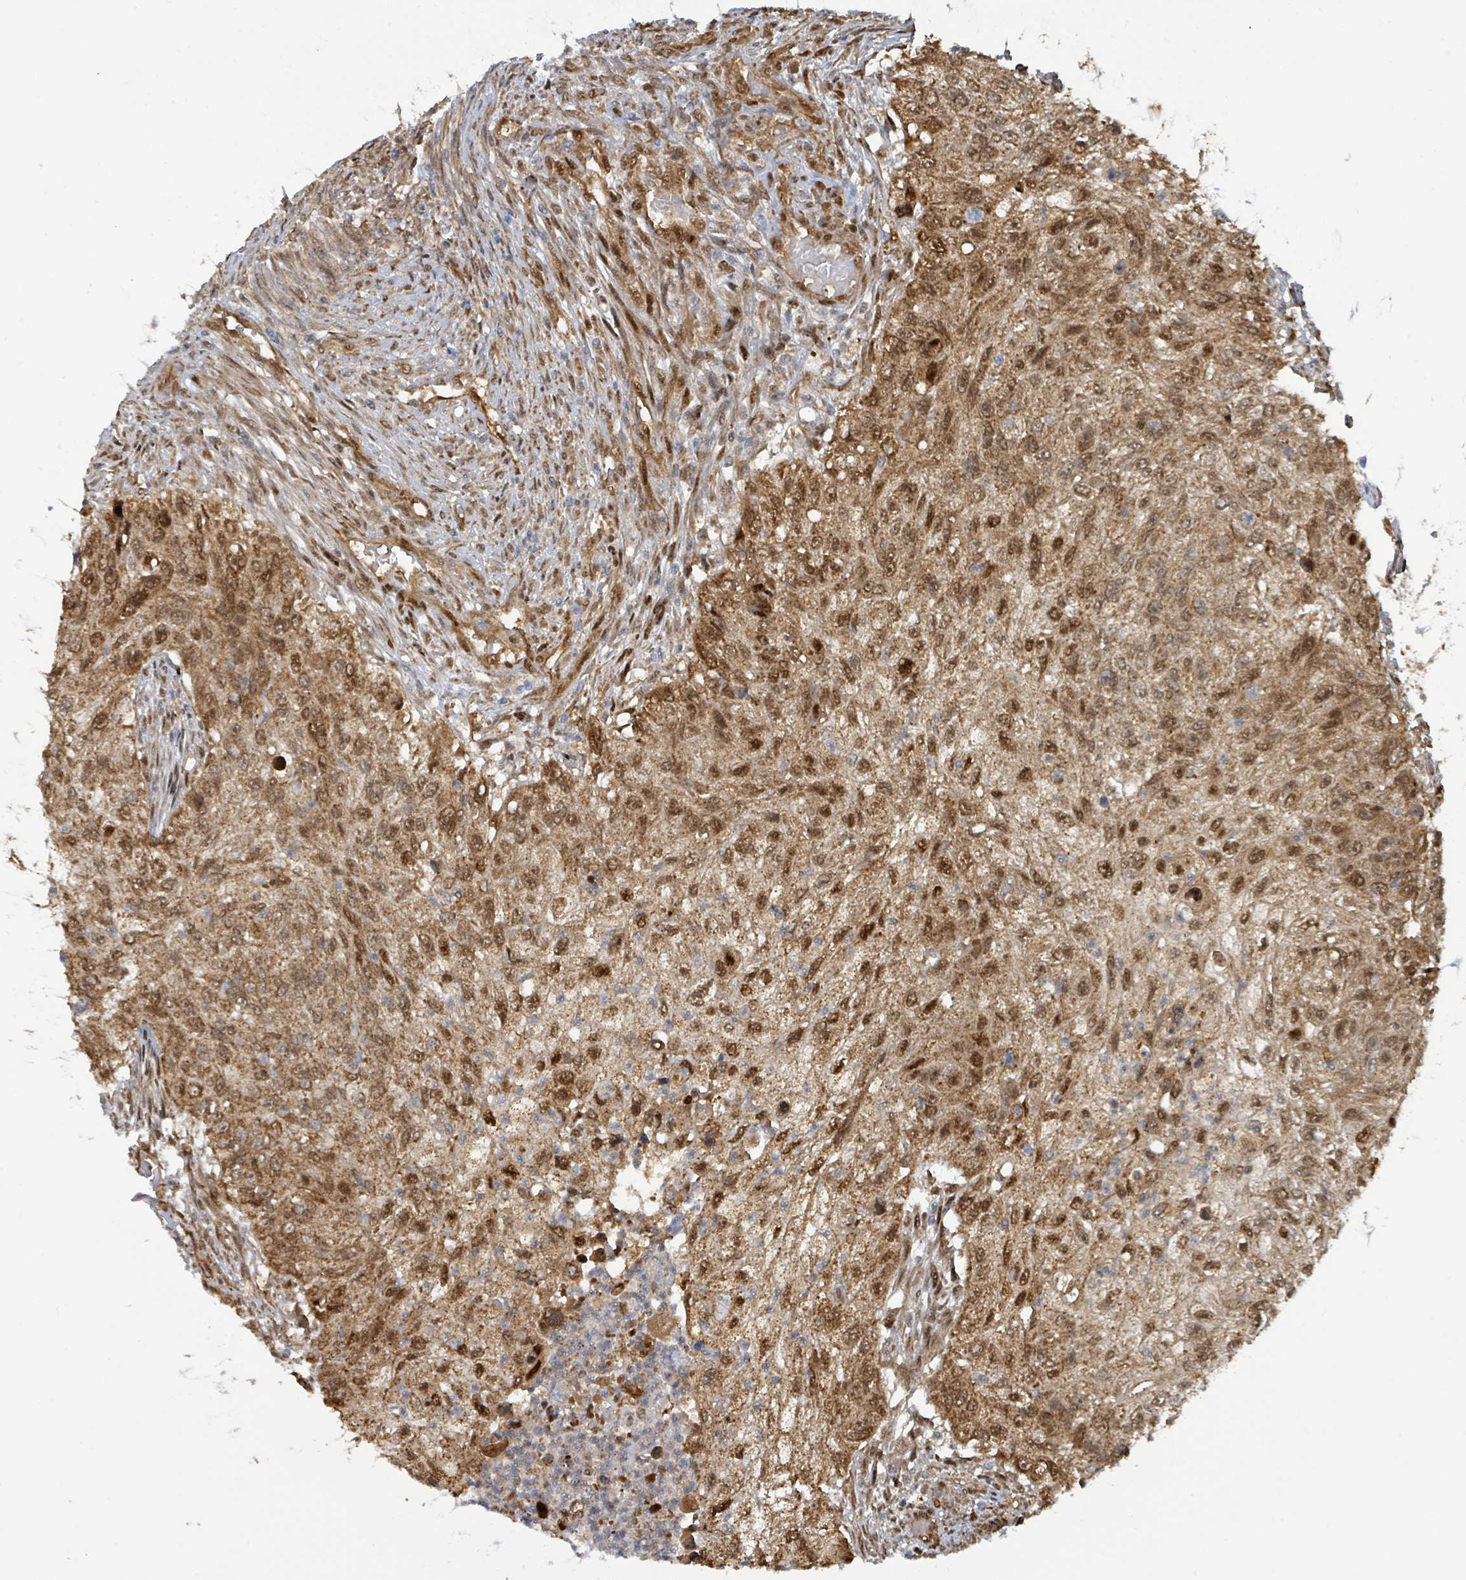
{"staining": {"intensity": "moderate", "quantity": ">75%", "location": "cytoplasmic/membranous,nuclear"}, "tissue": "urothelial cancer", "cell_type": "Tumor cells", "image_type": "cancer", "snomed": [{"axis": "morphology", "description": "Urothelial carcinoma, High grade"}, {"axis": "topography", "description": "Urinary bladder"}], "caption": "The image exhibits immunohistochemical staining of urothelial cancer. There is moderate cytoplasmic/membranous and nuclear expression is seen in about >75% of tumor cells.", "gene": "PSMB7", "patient": {"sex": "female", "age": 60}}